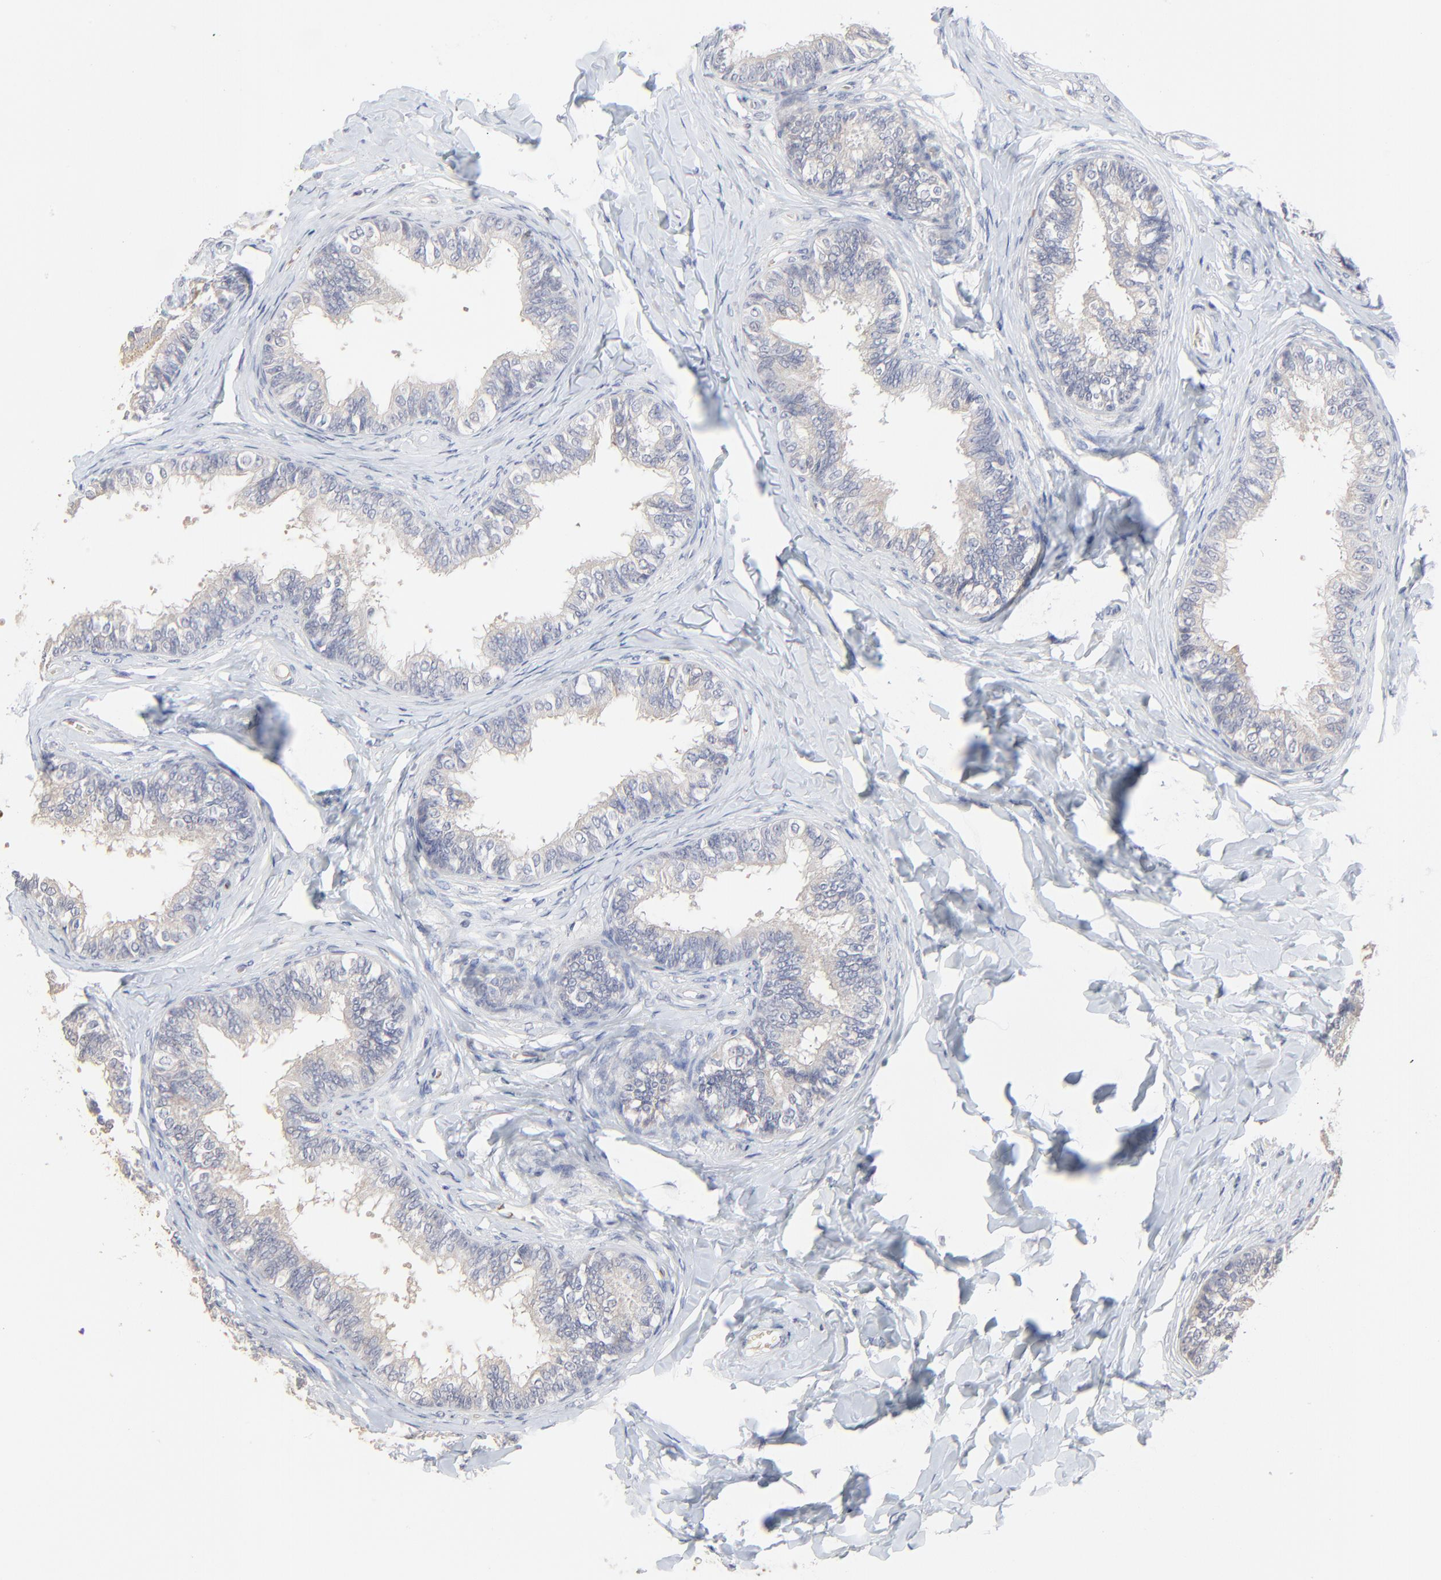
{"staining": {"intensity": "negative", "quantity": "none", "location": "none"}, "tissue": "epididymis", "cell_type": "Glandular cells", "image_type": "normal", "snomed": [{"axis": "morphology", "description": "Normal tissue, NOS"}, {"axis": "topography", "description": "Epididymis"}], "caption": "The image exhibits no staining of glandular cells in normal epididymis.", "gene": "FANCB", "patient": {"sex": "male", "age": 26}}